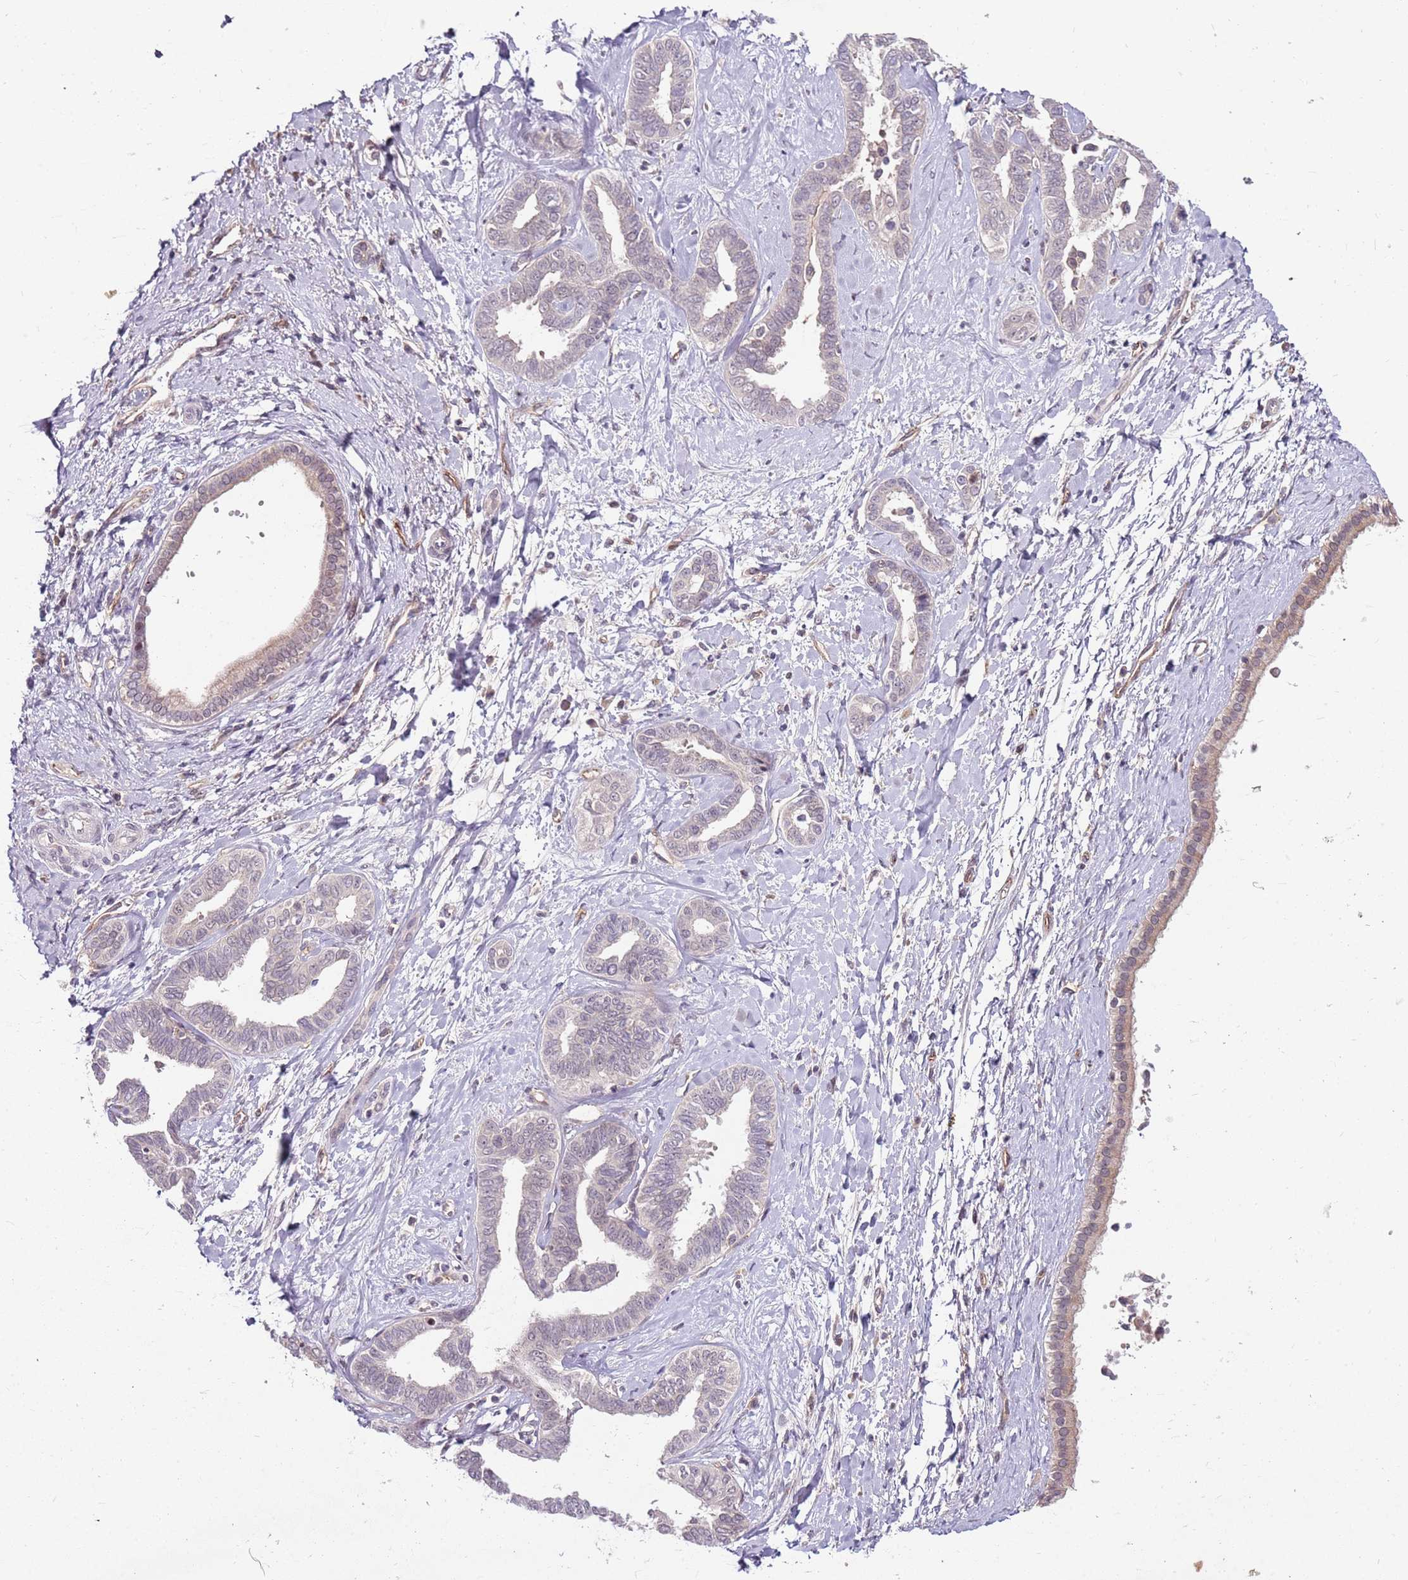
{"staining": {"intensity": "negative", "quantity": "none", "location": "none"}, "tissue": "liver cancer", "cell_type": "Tumor cells", "image_type": "cancer", "snomed": [{"axis": "morphology", "description": "Cholangiocarcinoma"}, {"axis": "topography", "description": "Liver"}], "caption": "Immunohistochemical staining of human cholangiocarcinoma (liver) demonstrates no significant staining in tumor cells.", "gene": "FBXL22", "patient": {"sex": "female", "age": 77}}